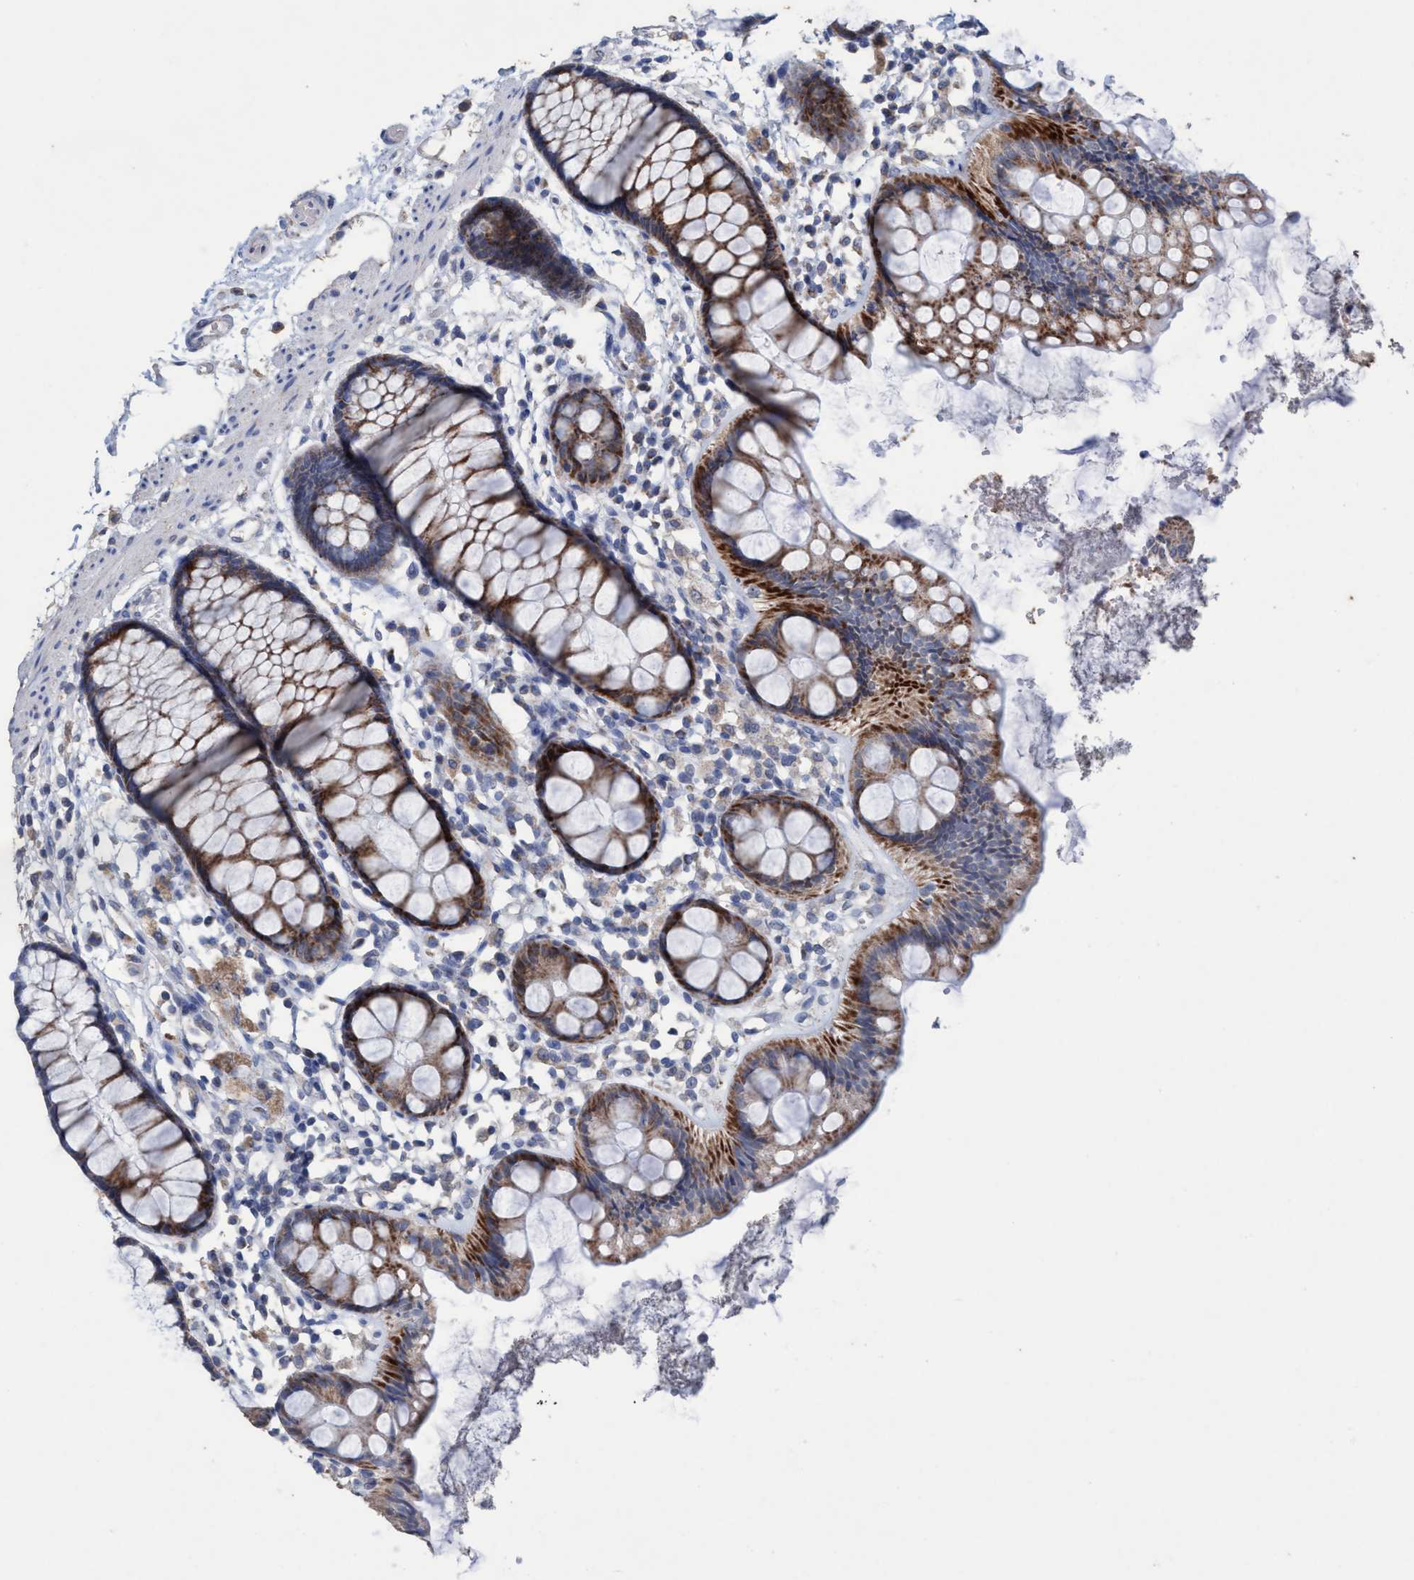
{"staining": {"intensity": "moderate", "quantity": ">75%", "location": "cytoplasmic/membranous"}, "tissue": "rectum", "cell_type": "Glandular cells", "image_type": "normal", "snomed": [{"axis": "morphology", "description": "Normal tissue, NOS"}, {"axis": "topography", "description": "Rectum"}], "caption": "Rectum stained with DAB IHC demonstrates medium levels of moderate cytoplasmic/membranous positivity in approximately >75% of glandular cells. (DAB = brown stain, brightfield microscopy at high magnification).", "gene": "RSAD1", "patient": {"sex": "female", "age": 66}}